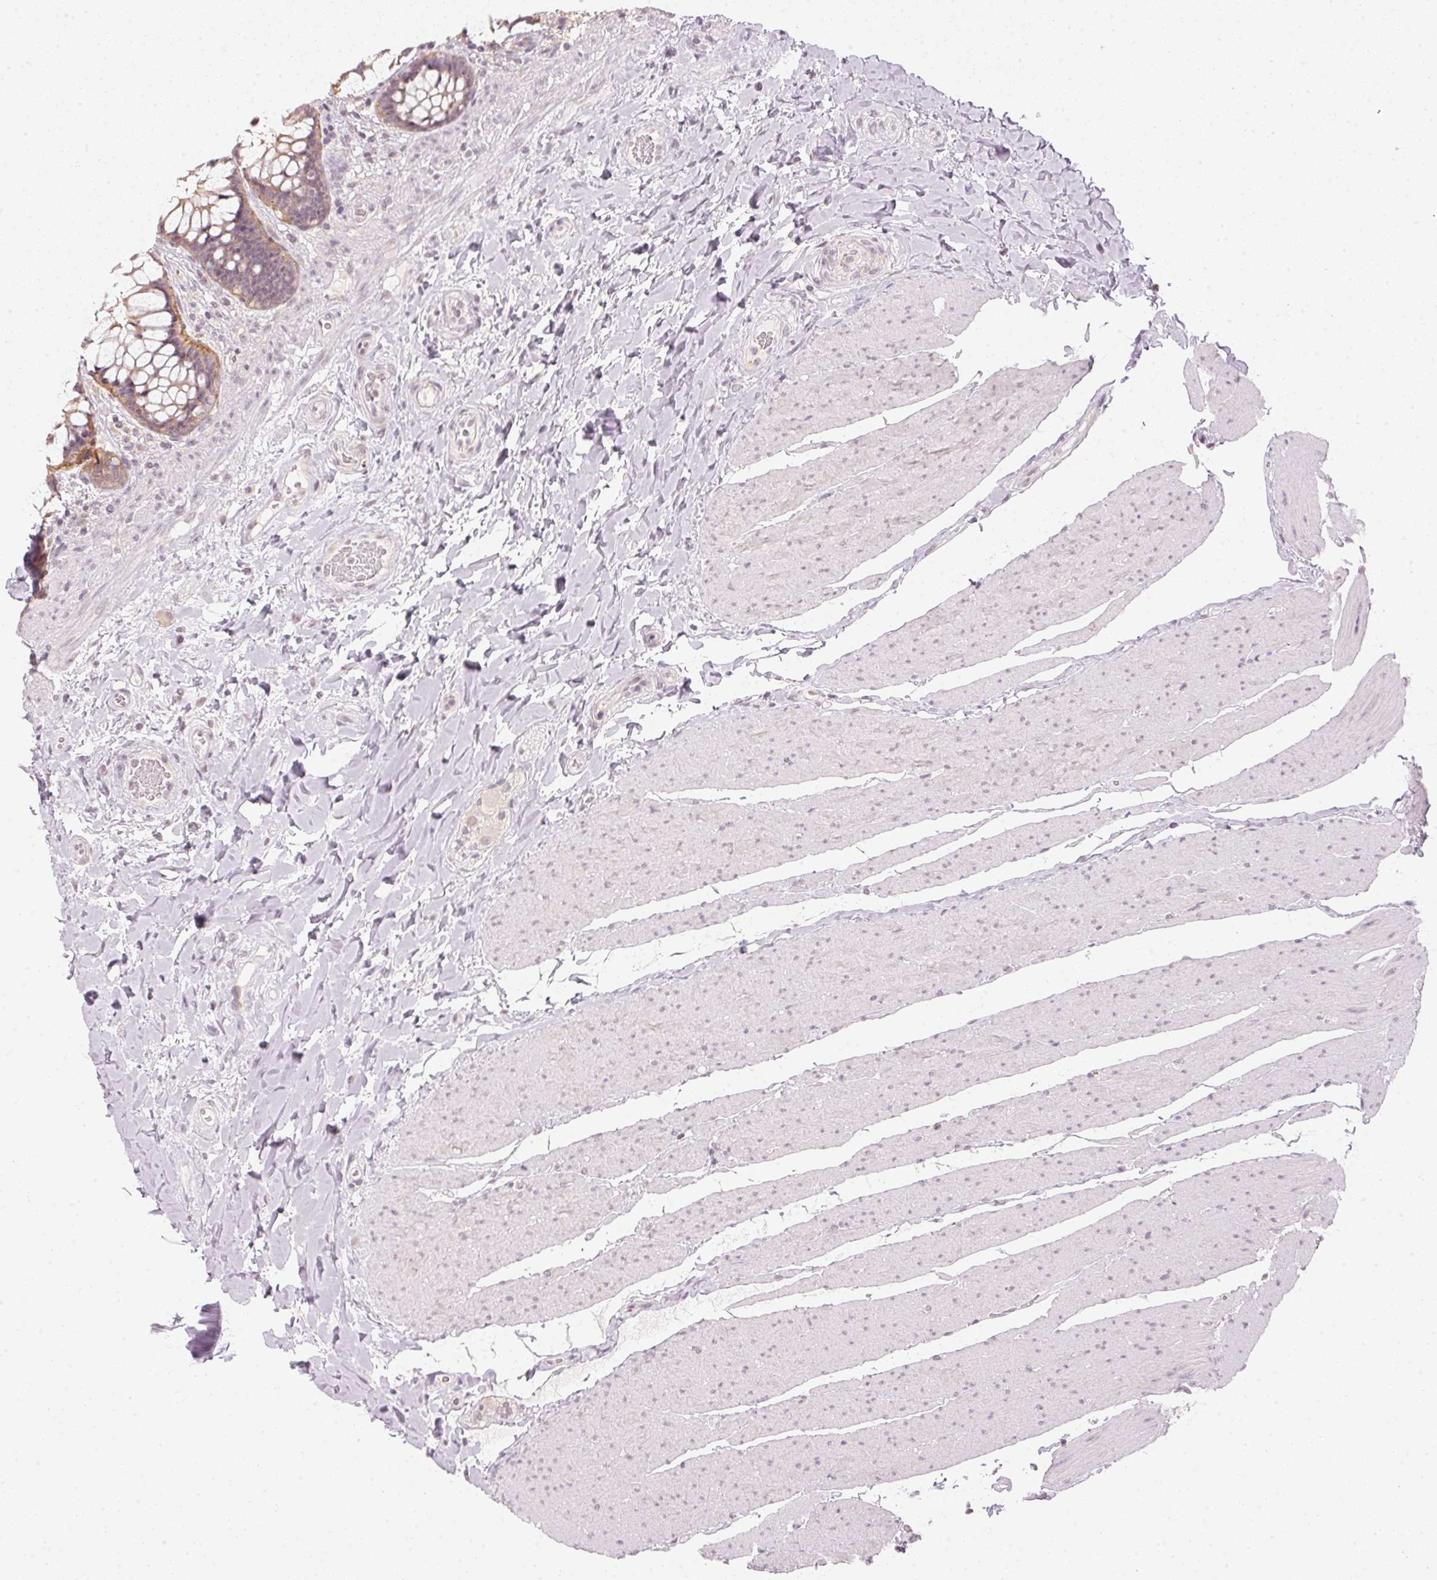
{"staining": {"intensity": "weak", "quantity": "25%-75%", "location": "cytoplasmic/membranous"}, "tissue": "rectum", "cell_type": "Glandular cells", "image_type": "normal", "snomed": [{"axis": "morphology", "description": "Normal tissue, NOS"}, {"axis": "topography", "description": "Rectum"}], "caption": "DAB (3,3'-diaminobenzidine) immunohistochemical staining of normal rectum shows weak cytoplasmic/membranous protein staining in about 25%-75% of glandular cells. The staining was performed using DAB to visualize the protein expression in brown, while the nuclei were stained in blue with hematoxylin (Magnification: 20x).", "gene": "KPRP", "patient": {"sex": "female", "age": 58}}